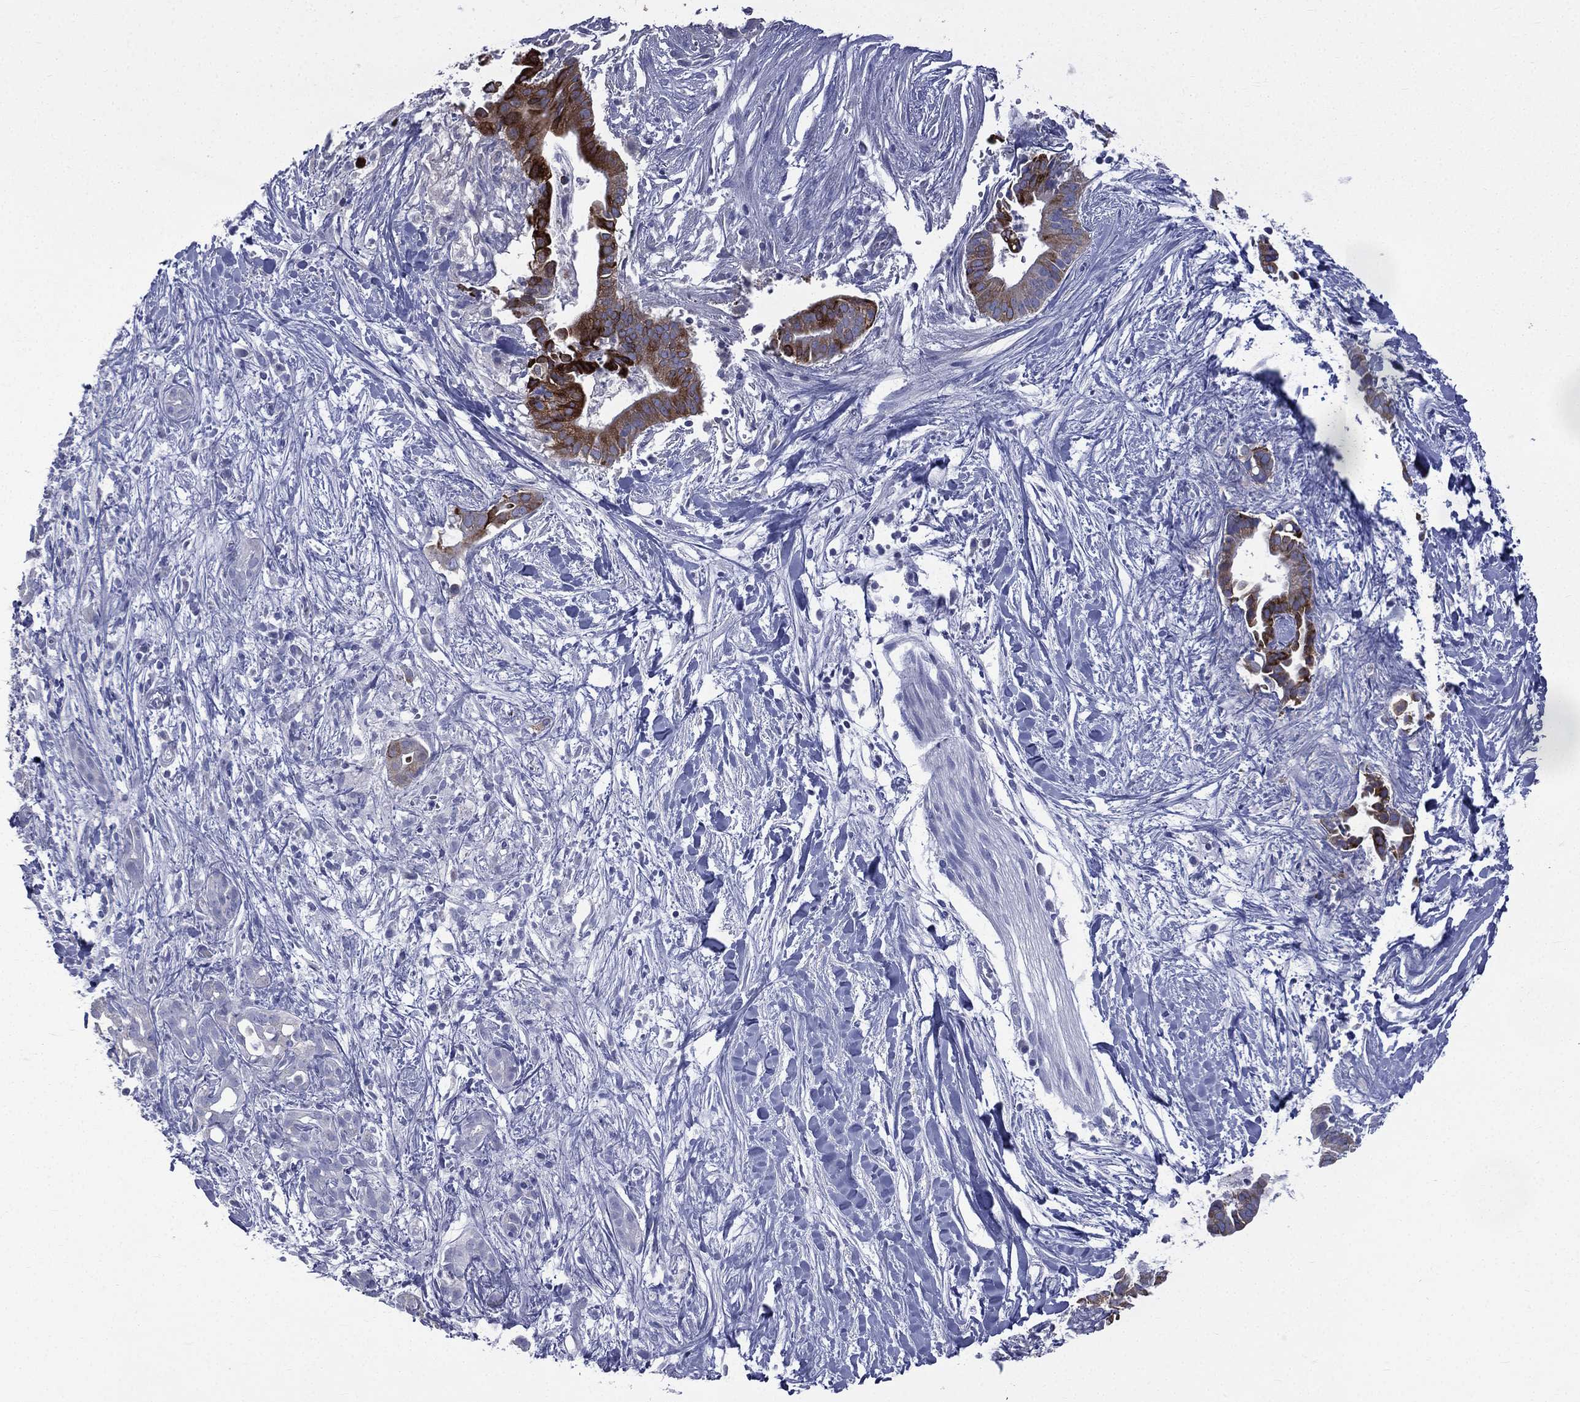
{"staining": {"intensity": "strong", "quantity": ">75%", "location": "cytoplasmic/membranous"}, "tissue": "pancreatic cancer", "cell_type": "Tumor cells", "image_type": "cancer", "snomed": [{"axis": "morphology", "description": "Adenocarcinoma, NOS"}, {"axis": "topography", "description": "Pancreas"}], "caption": "A brown stain shows strong cytoplasmic/membranous staining of a protein in human pancreatic adenocarcinoma tumor cells.", "gene": "CES2", "patient": {"sex": "male", "age": 61}}